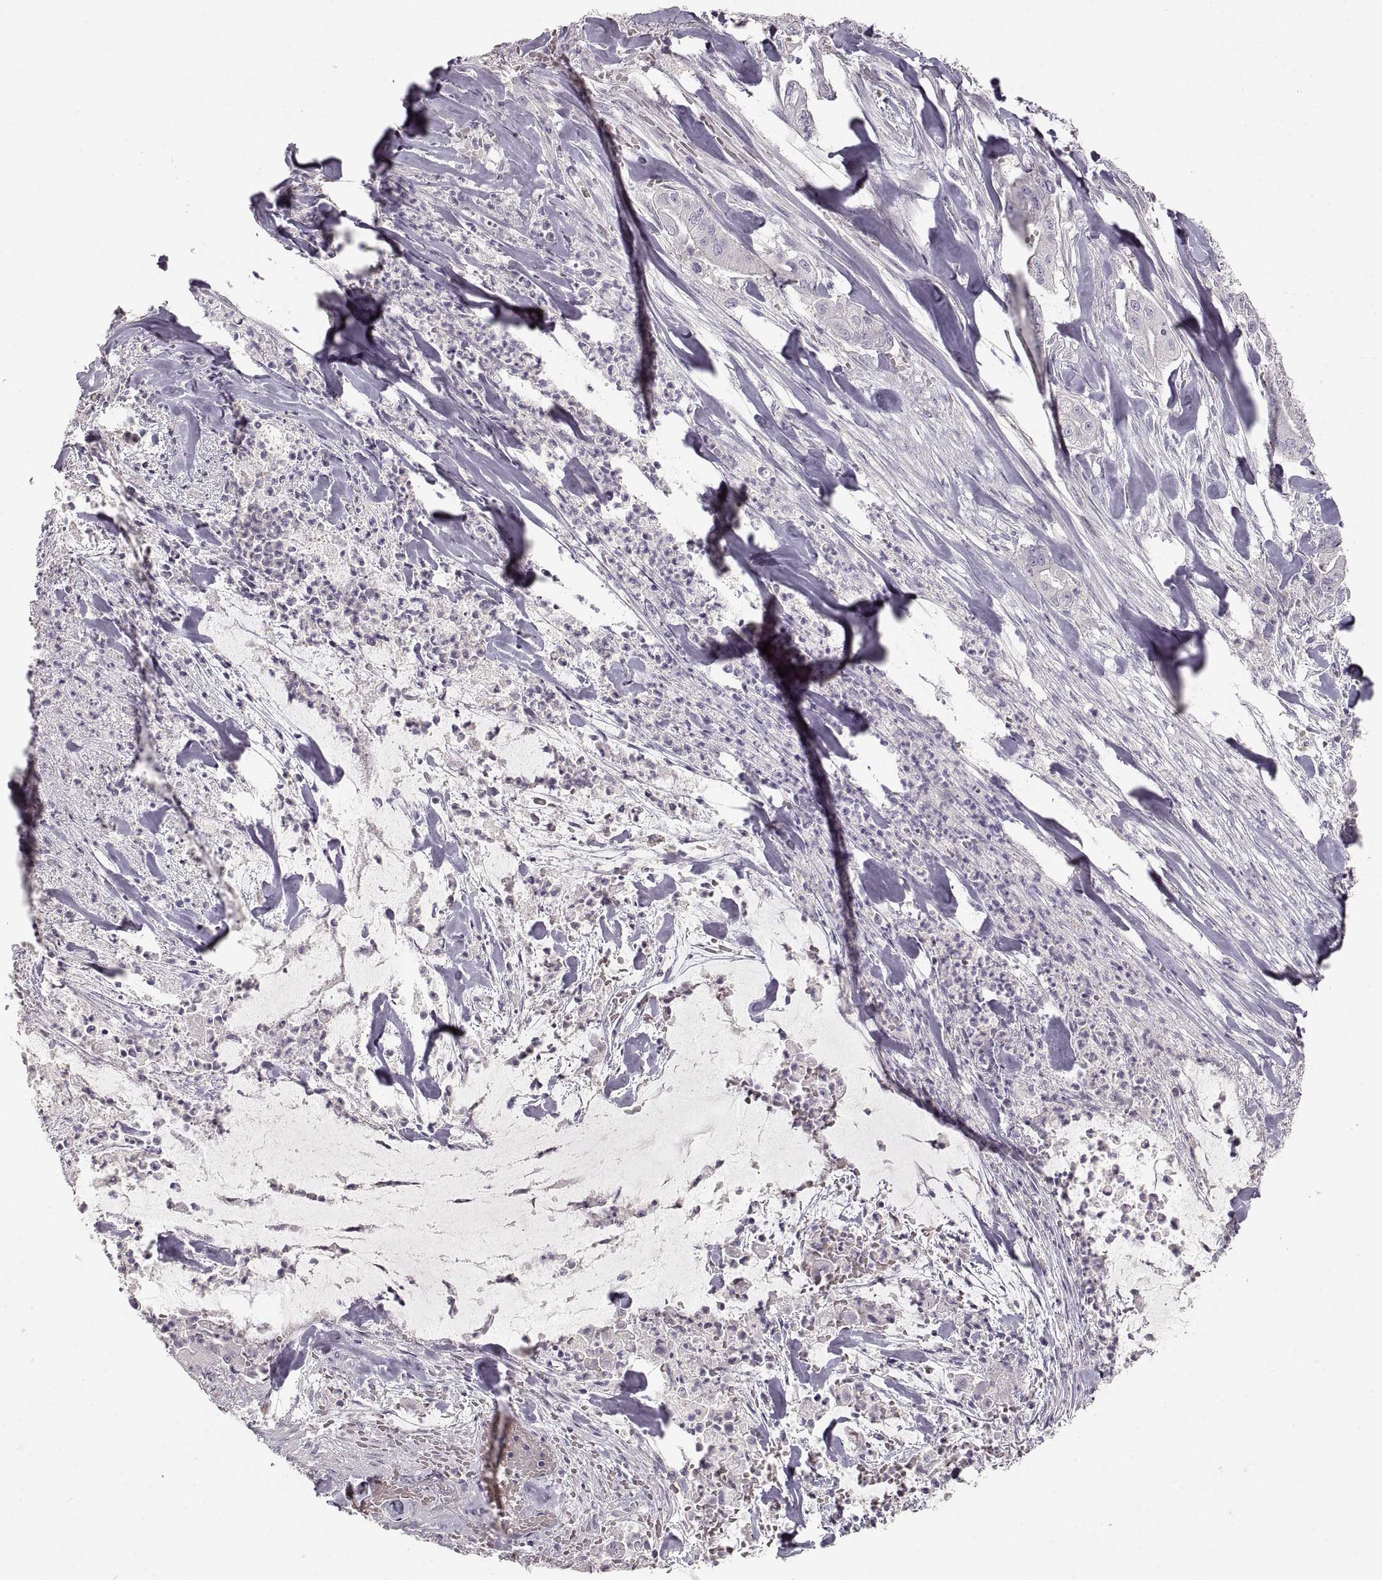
{"staining": {"intensity": "negative", "quantity": "none", "location": "none"}, "tissue": "pancreatic cancer", "cell_type": "Tumor cells", "image_type": "cancer", "snomed": [{"axis": "morphology", "description": "Normal tissue, NOS"}, {"axis": "morphology", "description": "Inflammation, NOS"}, {"axis": "morphology", "description": "Adenocarcinoma, NOS"}, {"axis": "topography", "description": "Pancreas"}], "caption": "High power microscopy image of an immunohistochemistry (IHC) micrograph of pancreatic cancer (adenocarcinoma), revealing no significant positivity in tumor cells.", "gene": "PCSK2", "patient": {"sex": "male", "age": 57}}